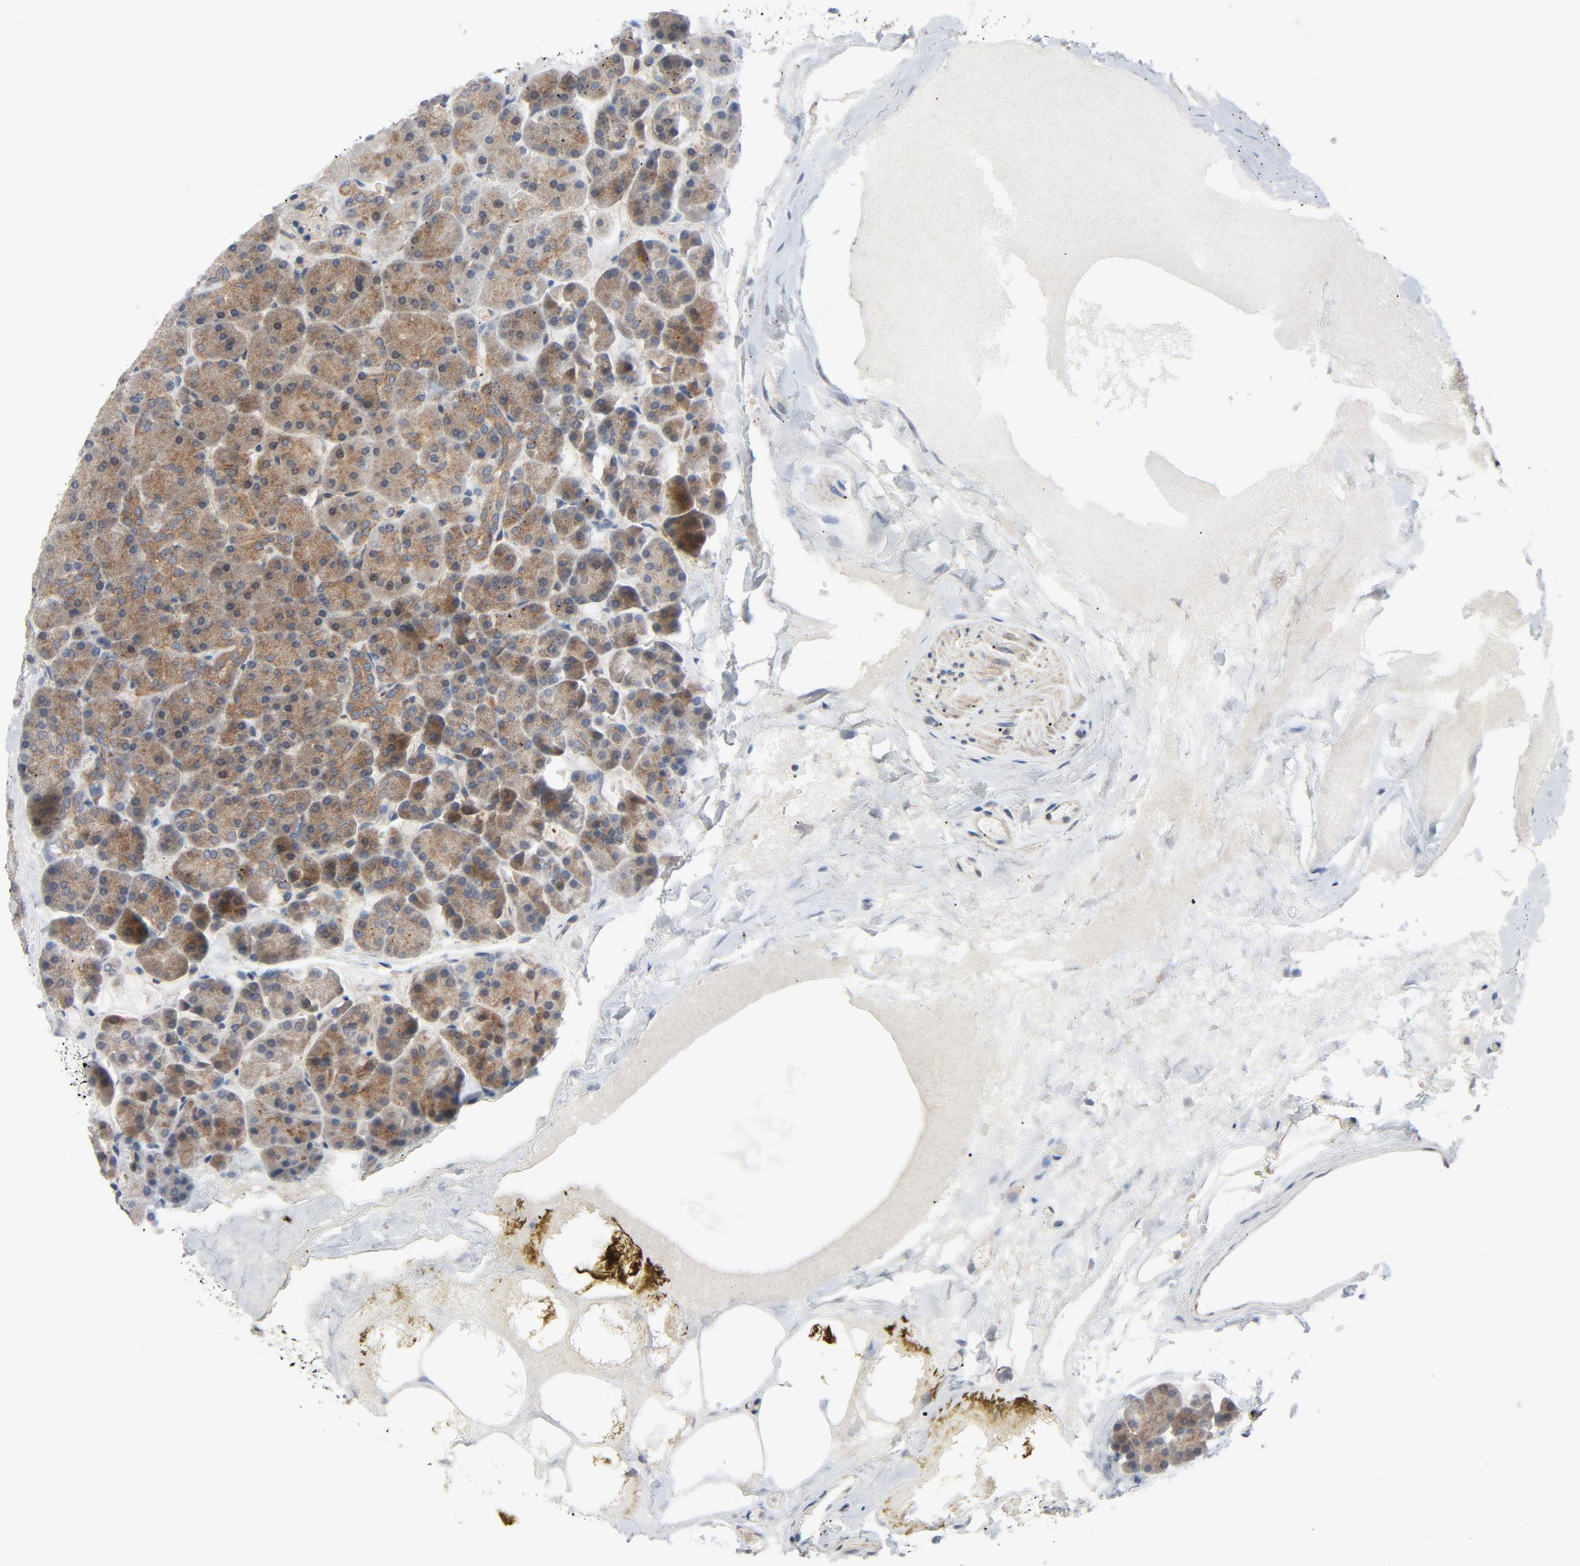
{"staining": {"intensity": "moderate", "quantity": ">75%", "location": "cytoplasmic/membranous"}, "tissue": "pancreas", "cell_type": "Exocrine glandular cells", "image_type": "normal", "snomed": [{"axis": "morphology", "description": "Normal tissue, NOS"}, {"axis": "topography", "description": "Pancreas"}], "caption": "Human pancreas stained for a protein (brown) reveals moderate cytoplasmic/membranous positive positivity in approximately >75% of exocrine glandular cells.", "gene": "TSG101", "patient": {"sex": "female", "age": 35}}